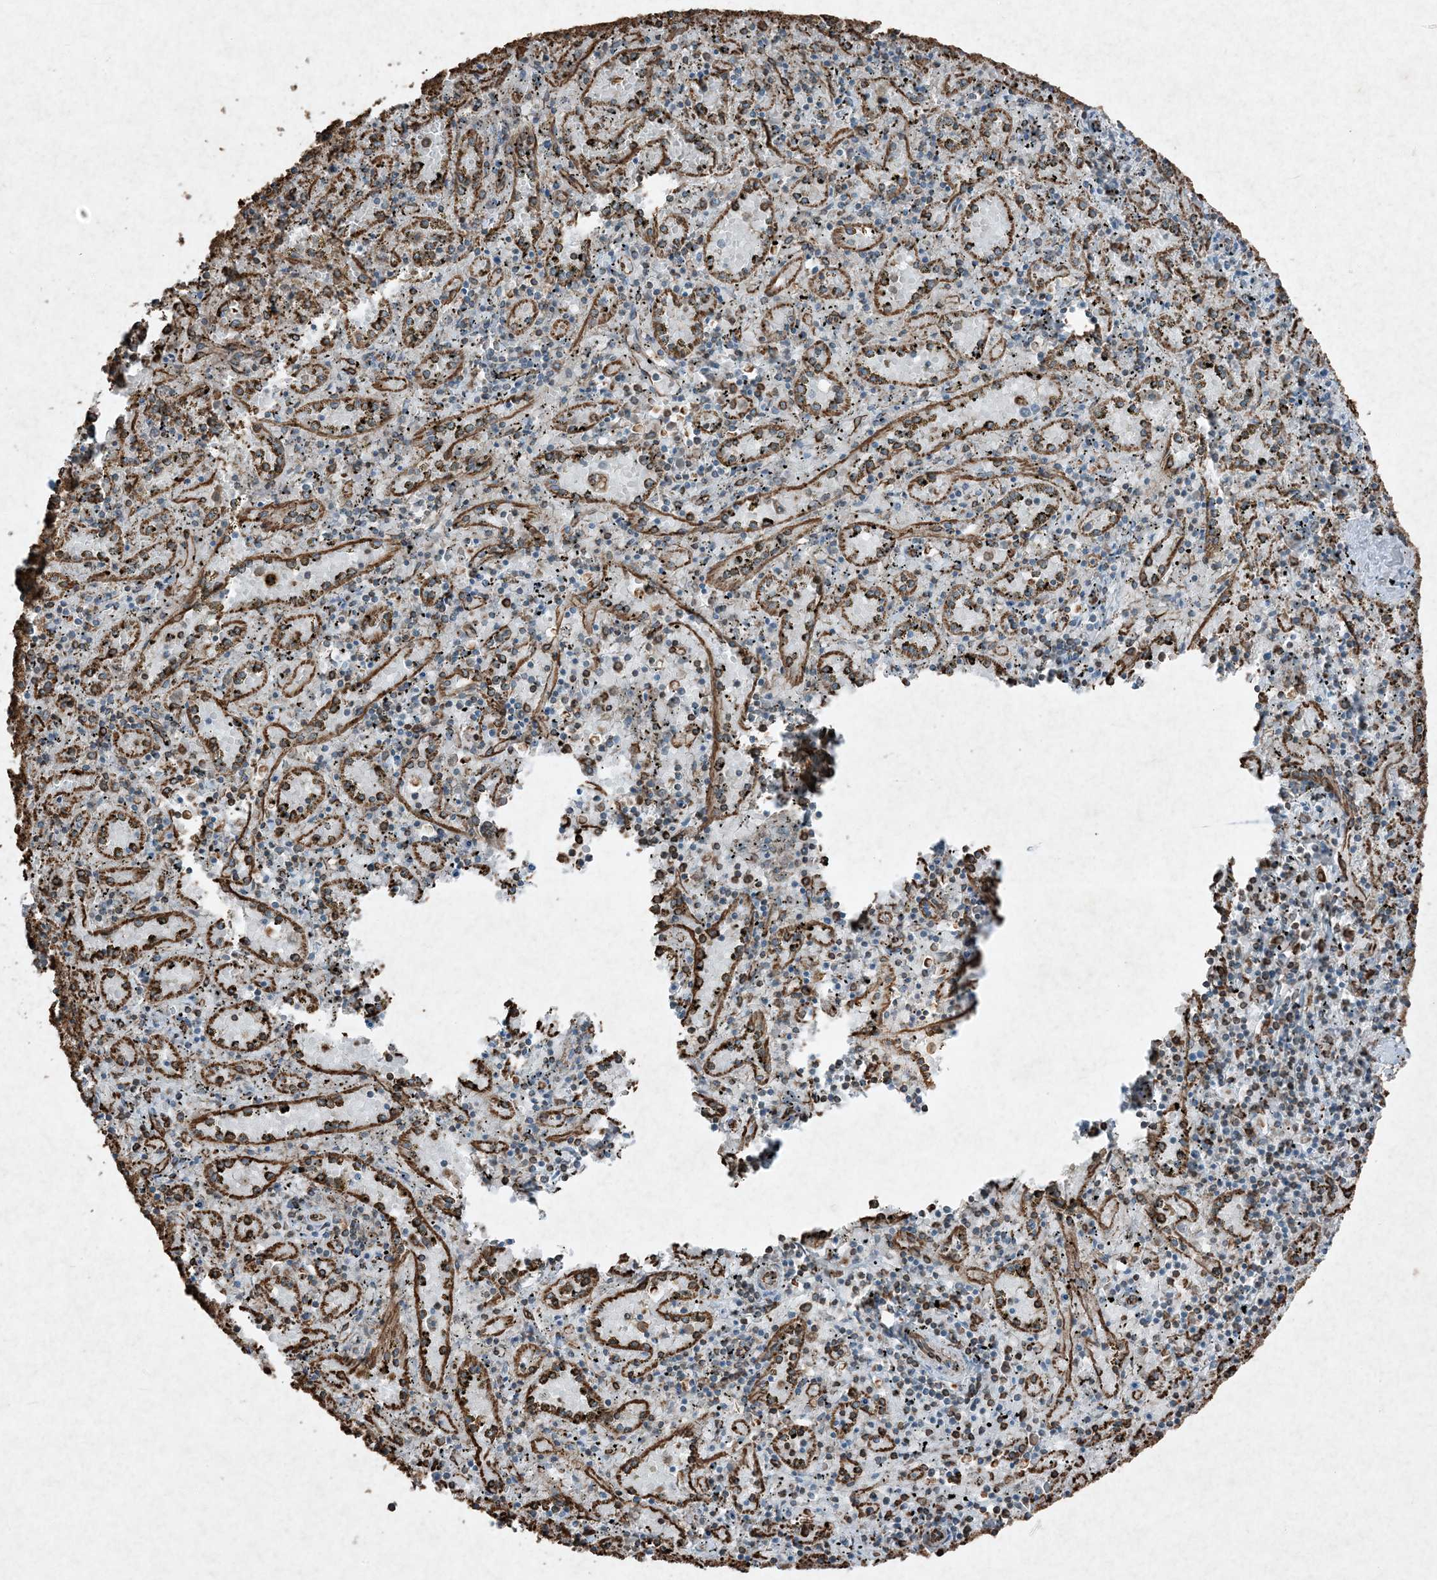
{"staining": {"intensity": "moderate", "quantity": "25%-75%", "location": "cytoplasmic/membranous"}, "tissue": "spleen", "cell_type": "Cells in red pulp", "image_type": "normal", "snomed": [{"axis": "morphology", "description": "Normal tissue, NOS"}, {"axis": "topography", "description": "Spleen"}], "caption": "High-magnification brightfield microscopy of normal spleen stained with DAB (brown) and counterstained with hematoxylin (blue). cells in red pulp exhibit moderate cytoplasmic/membranous staining is present in about25%-75% of cells.", "gene": "RYK", "patient": {"sex": "male", "age": 11}}